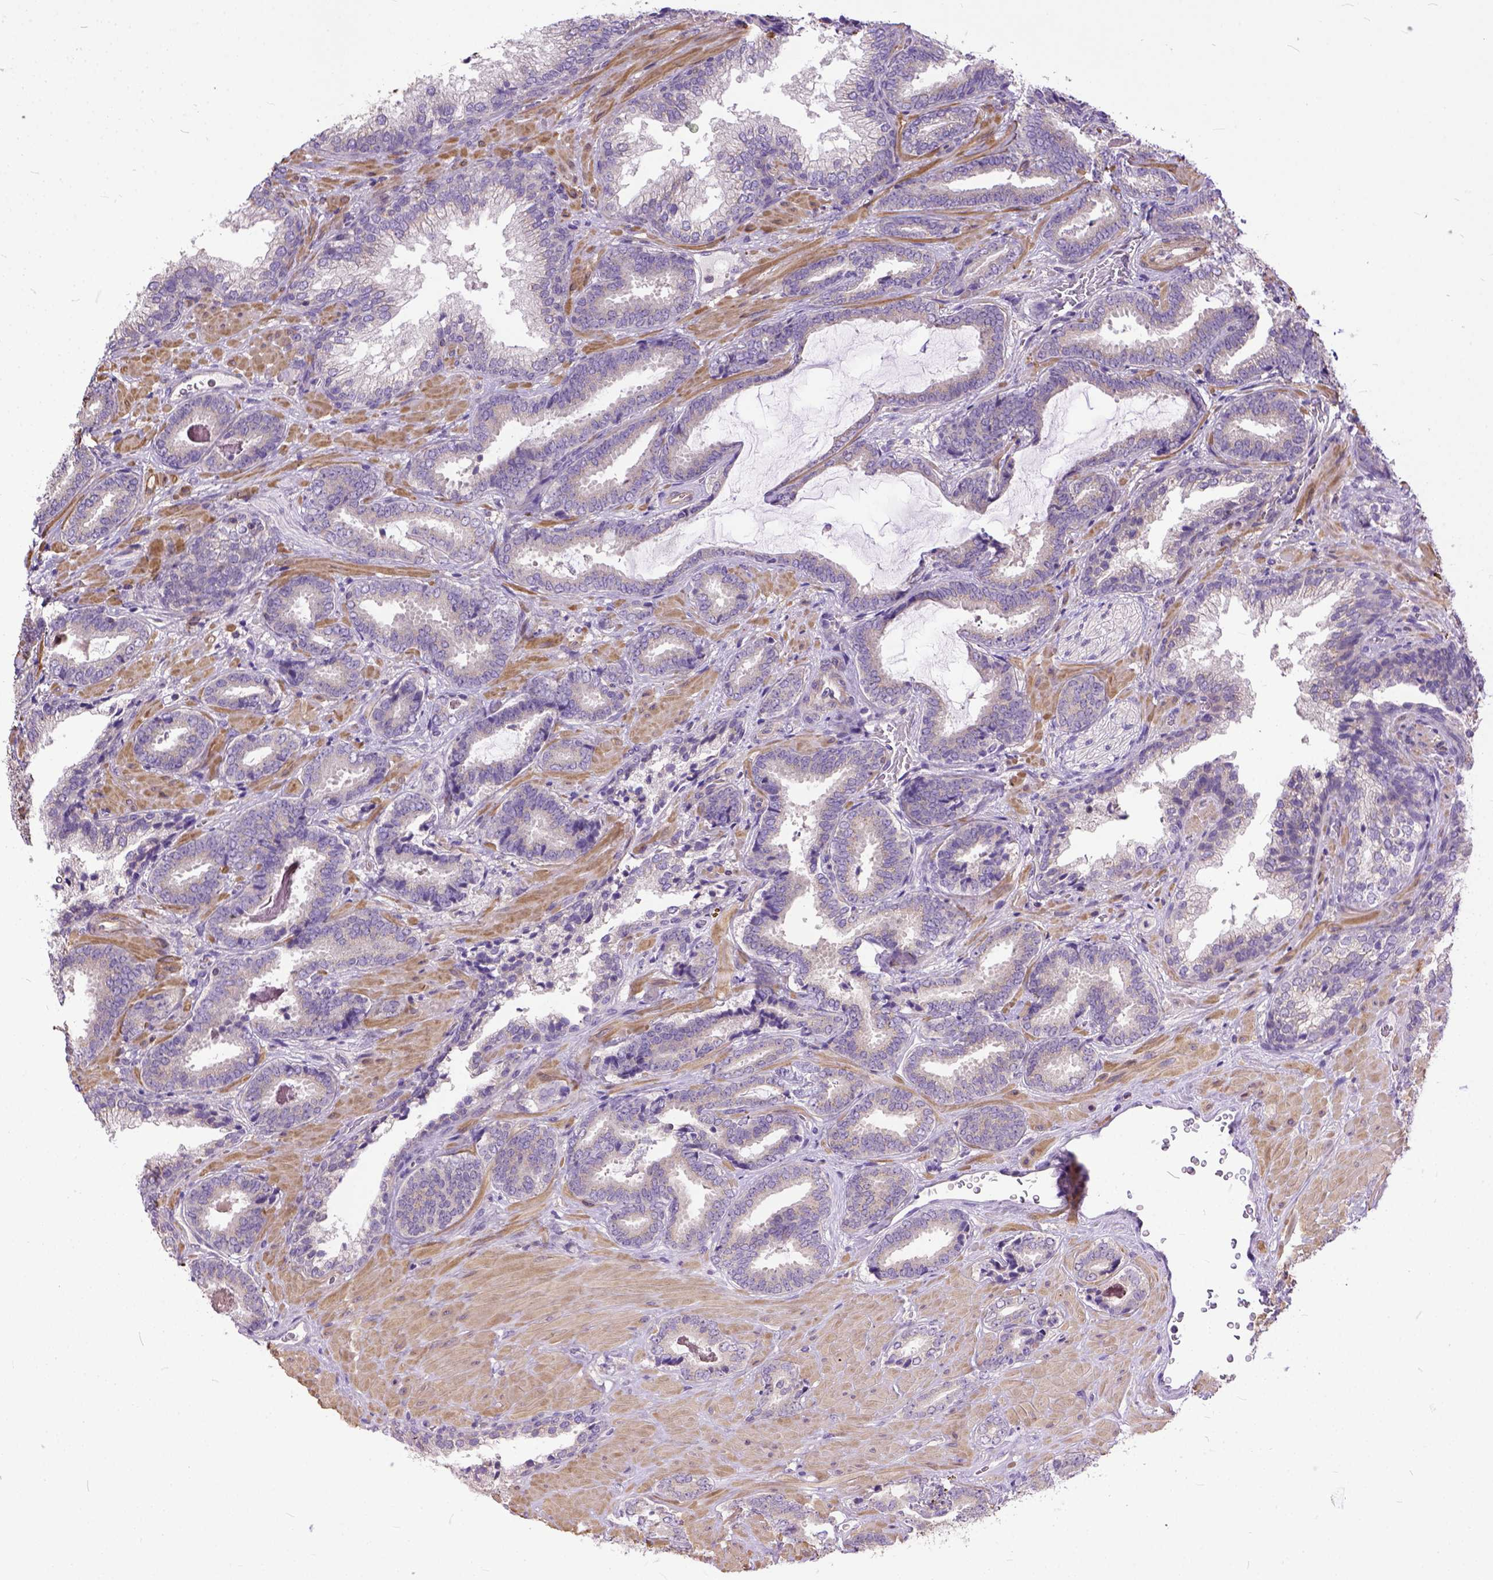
{"staining": {"intensity": "weak", "quantity": "<25%", "location": "cytoplasmic/membranous"}, "tissue": "prostate cancer", "cell_type": "Tumor cells", "image_type": "cancer", "snomed": [{"axis": "morphology", "description": "Adenocarcinoma, Low grade"}, {"axis": "topography", "description": "Prostate"}], "caption": "A micrograph of prostate adenocarcinoma (low-grade) stained for a protein exhibits no brown staining in tumor cells. (Immunohistochemistry, brightfield microscopy, high magnification).", "gene": "BANF2", "patient": {"sex": "male", "age": 61}}